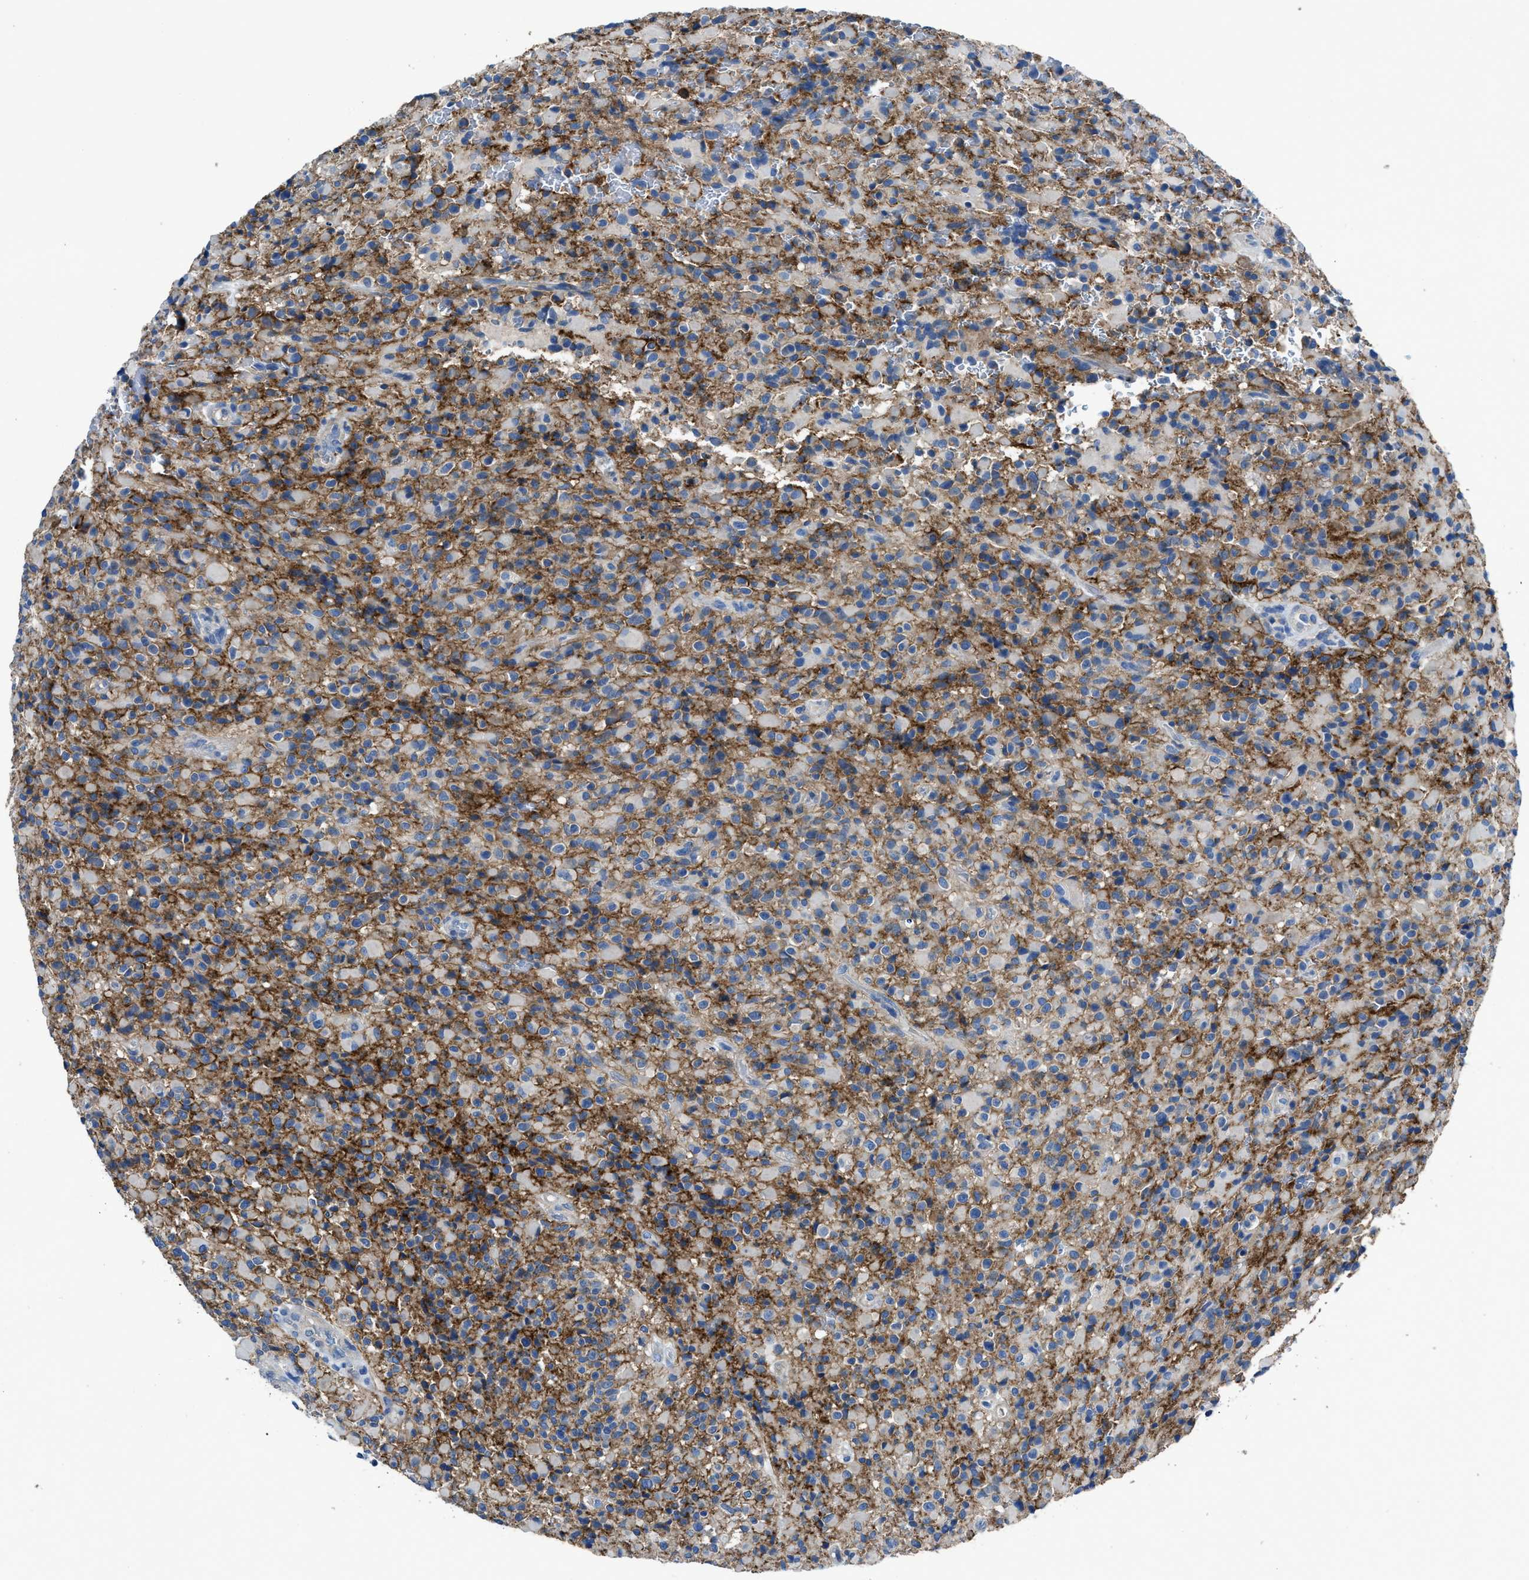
{"staining": {"intensity": "moderate", "quantity": ">75%", "location": "cytoplasmic/membranous"}, "tissue": "glioma", "cell_type": "Tumor cells", "image_type": "cancer", "snomed": [{"axis": "morphology", "description": "Glioma, malignant, High grade"}, {"axis": "topography", "description": "Brain"}], "caption": "This photomicrograph exhibits IHC staining of glioma, with medium moderate cytoplasmic/membranous staining in approximately >75% of tumor cells.", "gene": "PTGFRN", "patient": {"sex": "male", "age": 71}}